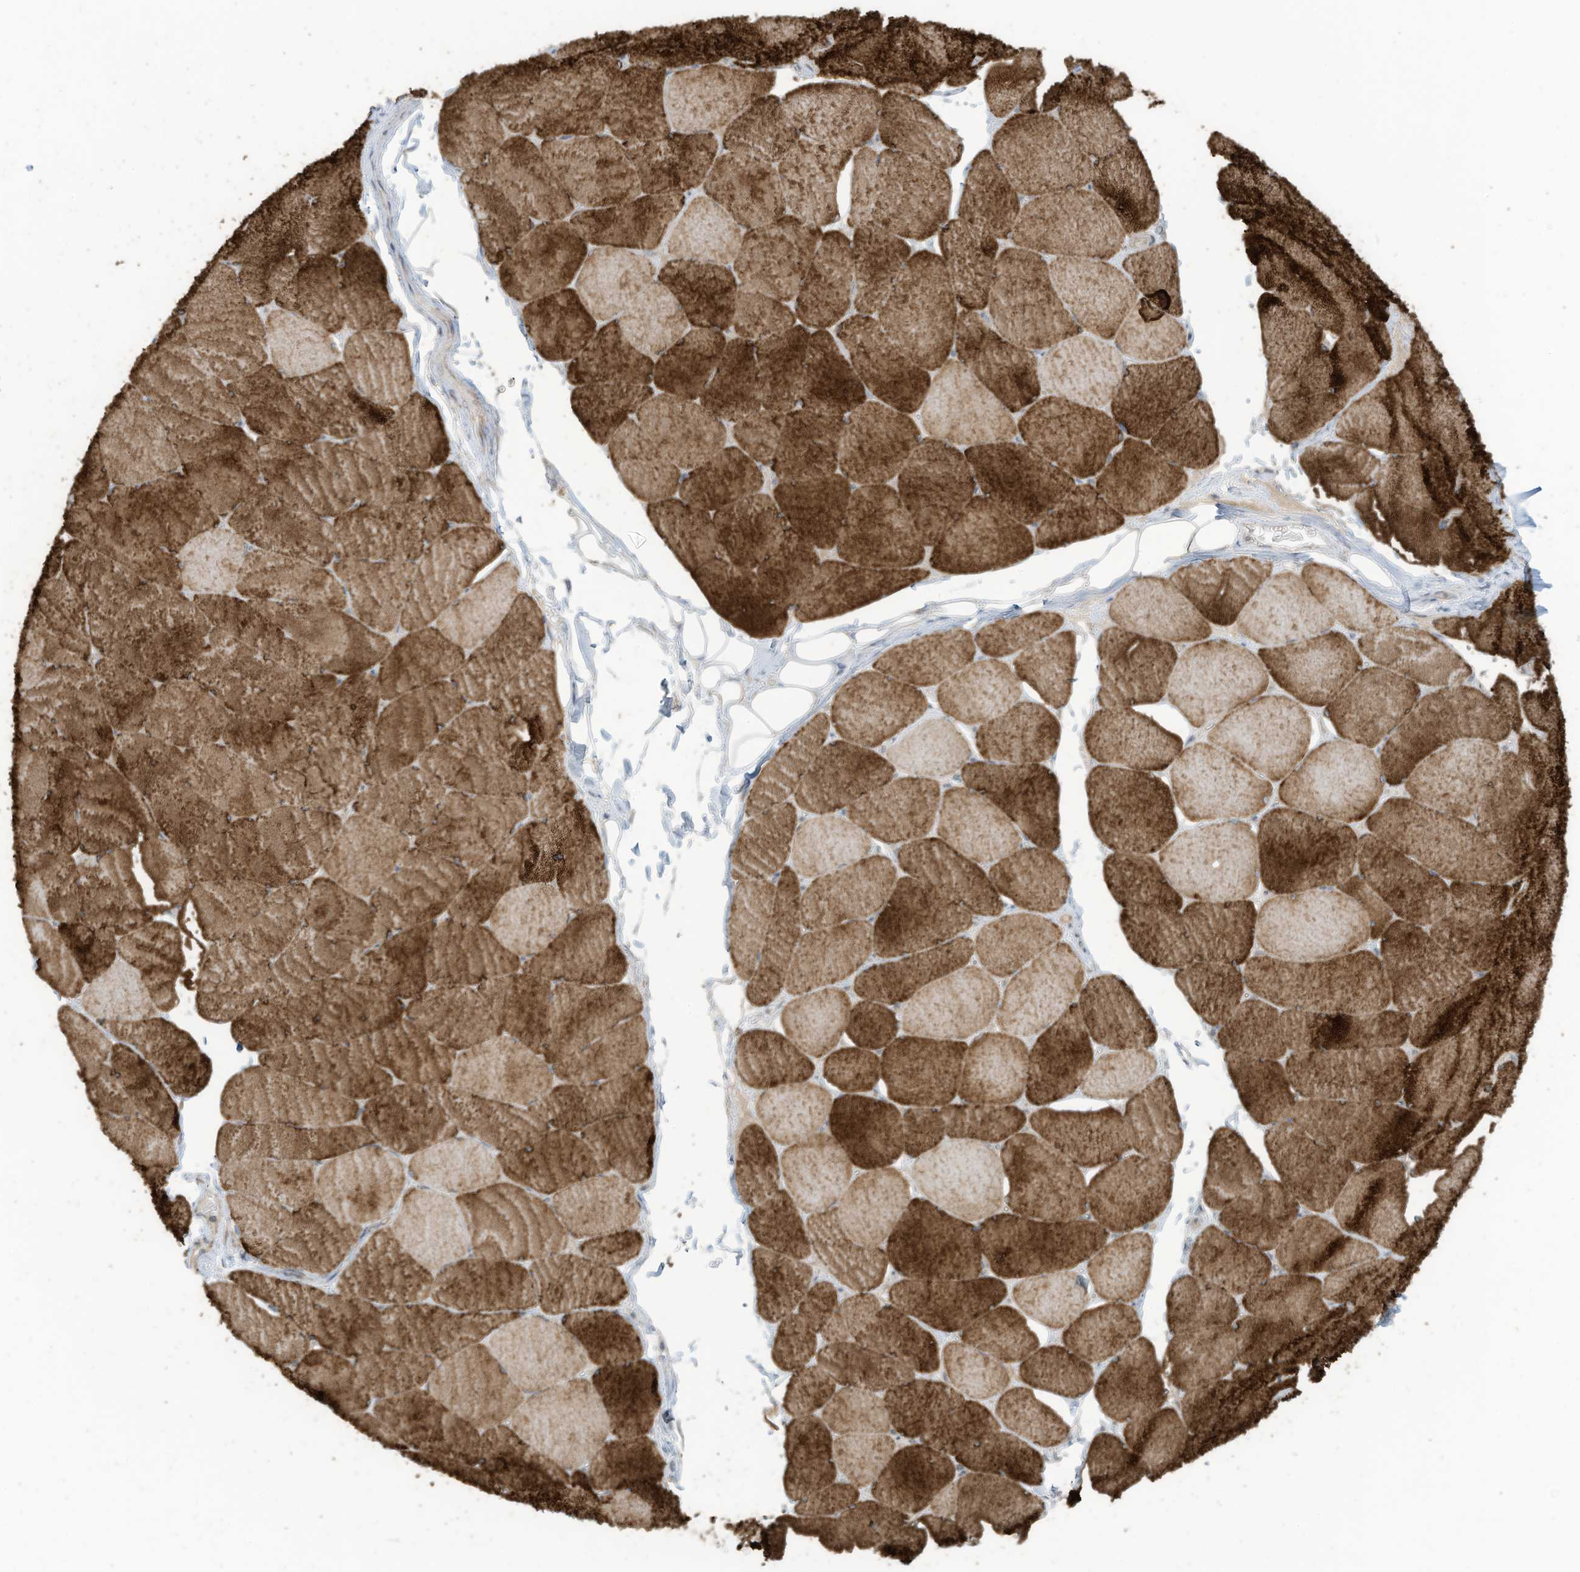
{"staining": {"intensity": "strong", "quantity": ">75%", "location": "cytoplasmic/membranous"}, "tissue": "skeletal muscle", "cell_type": "Myocytes", "image_type": "normal", "snomed": [{"axis": "morphology", "description": "Normal tissue, NOS"}, {"axis": "topography", "description": "Skeletal muscle"}, {"axis": "topography", "description": "Head-Neck"}], "caption": "Immunohistochemistry image of normal skeletal muscle: skeletal muscle stained using immunohistochemistry demonstrates high levels of strong protein expression localized specifically in the cytoplasmic/membranous of myocytes, appearing as a cytoplasmic/membranous brown color.", "gene": "SCGB1D2", "patient": {"sex": "male", "age": 66}}